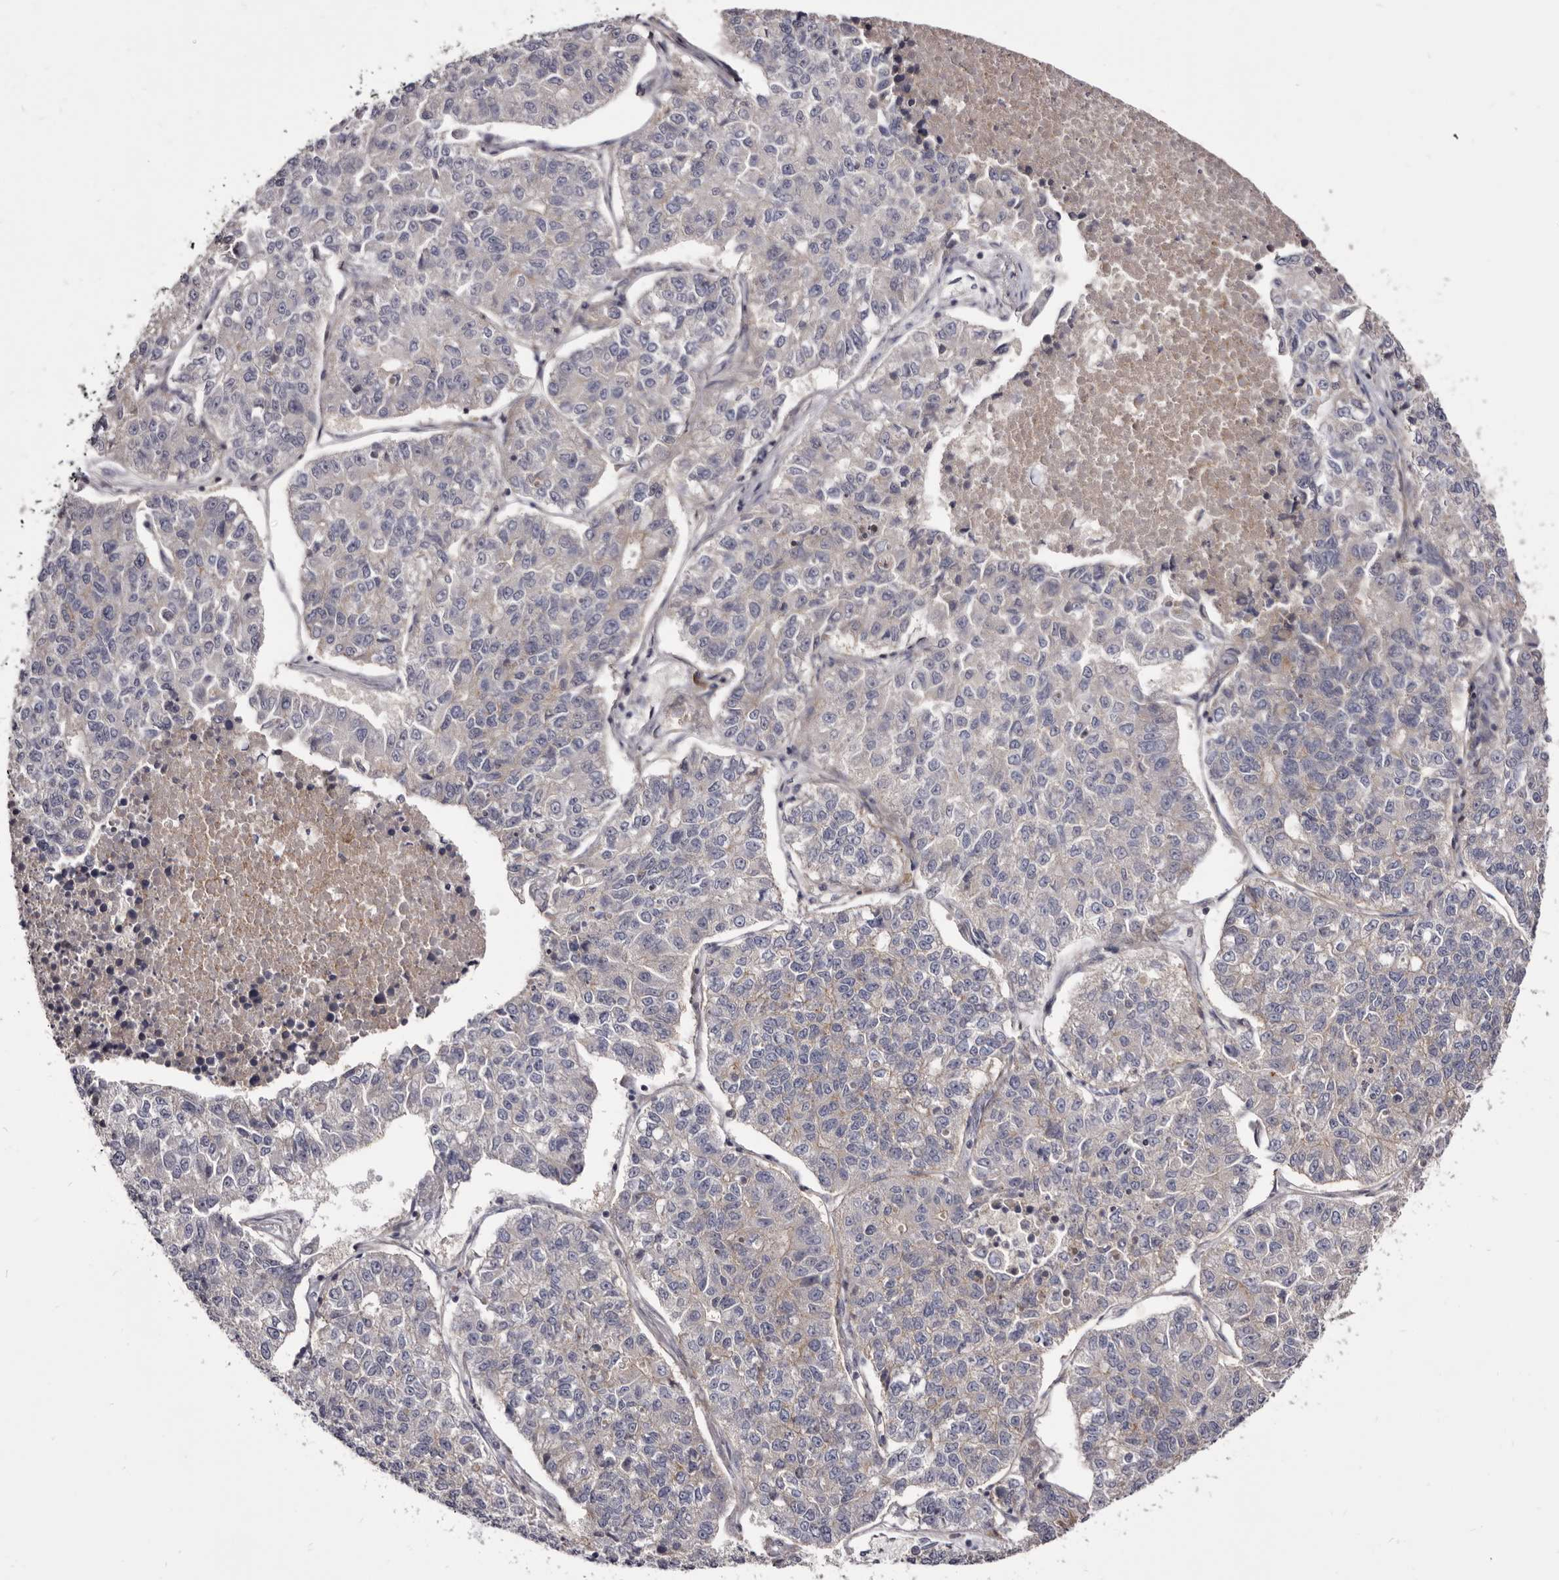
{"staining": {"intensity": "weak", "quantity": "<25%", "location": "cytoplasmic/membranous"}, "tissue": "lung cancer", "cell_type": "Tumor cells", "image_type": "cancer", "snomed": [{"axis": "morphology", "description": "Adenocarcinoma, NOS"}, {"axis": "topography", "description": "Lung"}], "caption": "This is an IHC photomicrograph of human adenocarcinoma (lung). There is no expression in tumor cells.", "gene": "FAS", "patient": {"sex": "male", "age": 49}}